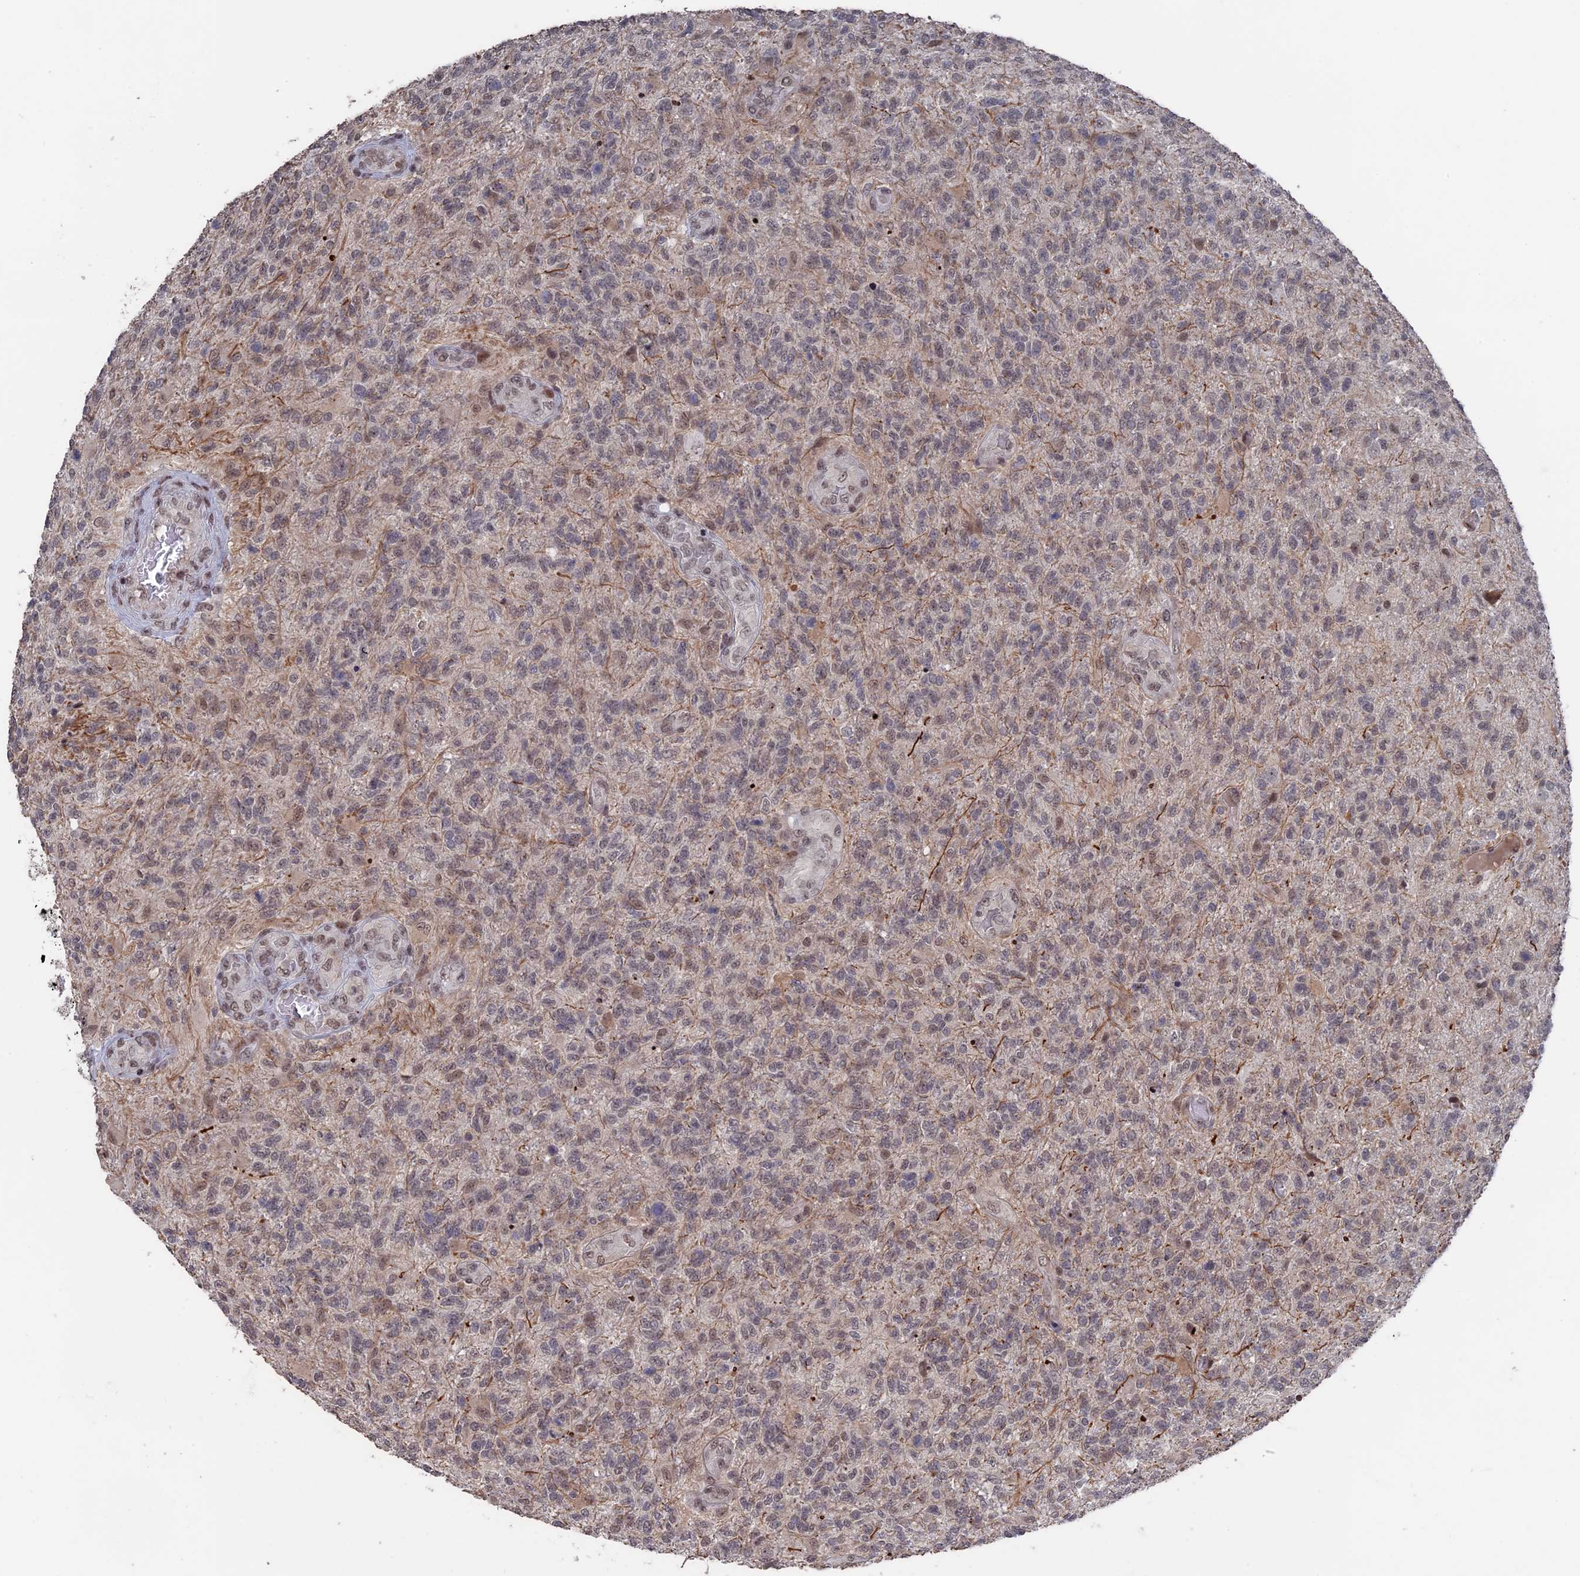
{"staining": {"intensity": "weak", "quantity": "<25%", "location": "nuclear"}, "tissue": "glioma", "cell_type": "Tumor cells", "image_type": "cancer", "snomed": [{"axis": "morphology", "description": "Glioma, malignant, High grade"}, {"axis": "topography", "description": "Brain"}], "caption": "Human high-grade glioma (malignant) stained for a protein using immunohistochemistry (IHC) exhibits no positivity in tumor cells.", "gene": "NR2C2AP", "patient": {"sex": "male", "age": 56}}